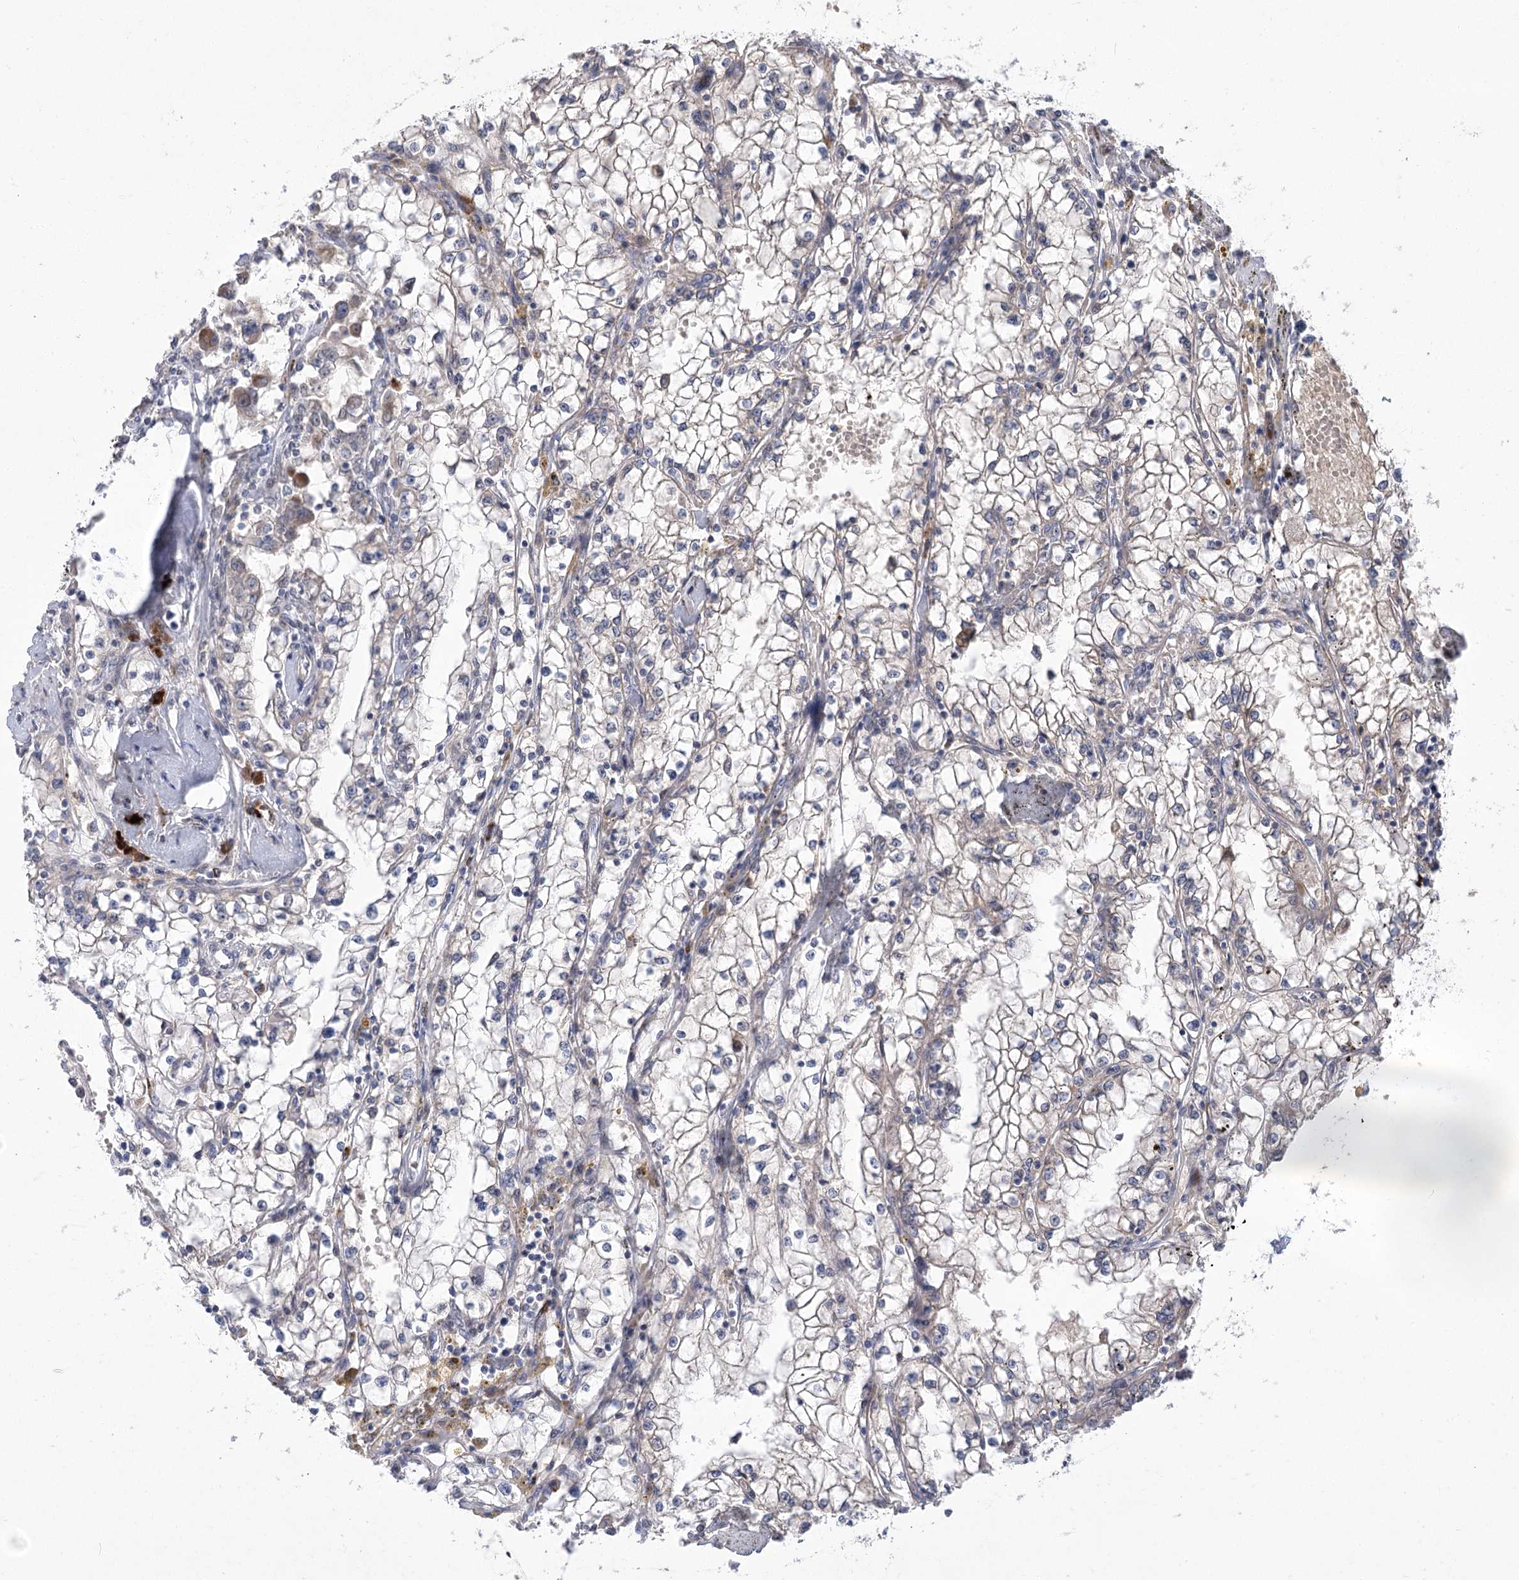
{"staining": {"intensity": "negative", "quantity": "none", "location": "none"}, "tissue": "renal cancer", "cell_type": "Tumor cells", "image_type": "cancer", "snomed": [{"axis": "morphology", "description": "Adenocarcinoma, NOS"}, {"axis": "topography", "description": "Kidney"}], "caption": "Protein analysis of adenocarcinoma (renal) demonstrates no significant positivity in tumor cells.", "gene": "GCNT4", "patient": {"sex": "male", "age": 56}}